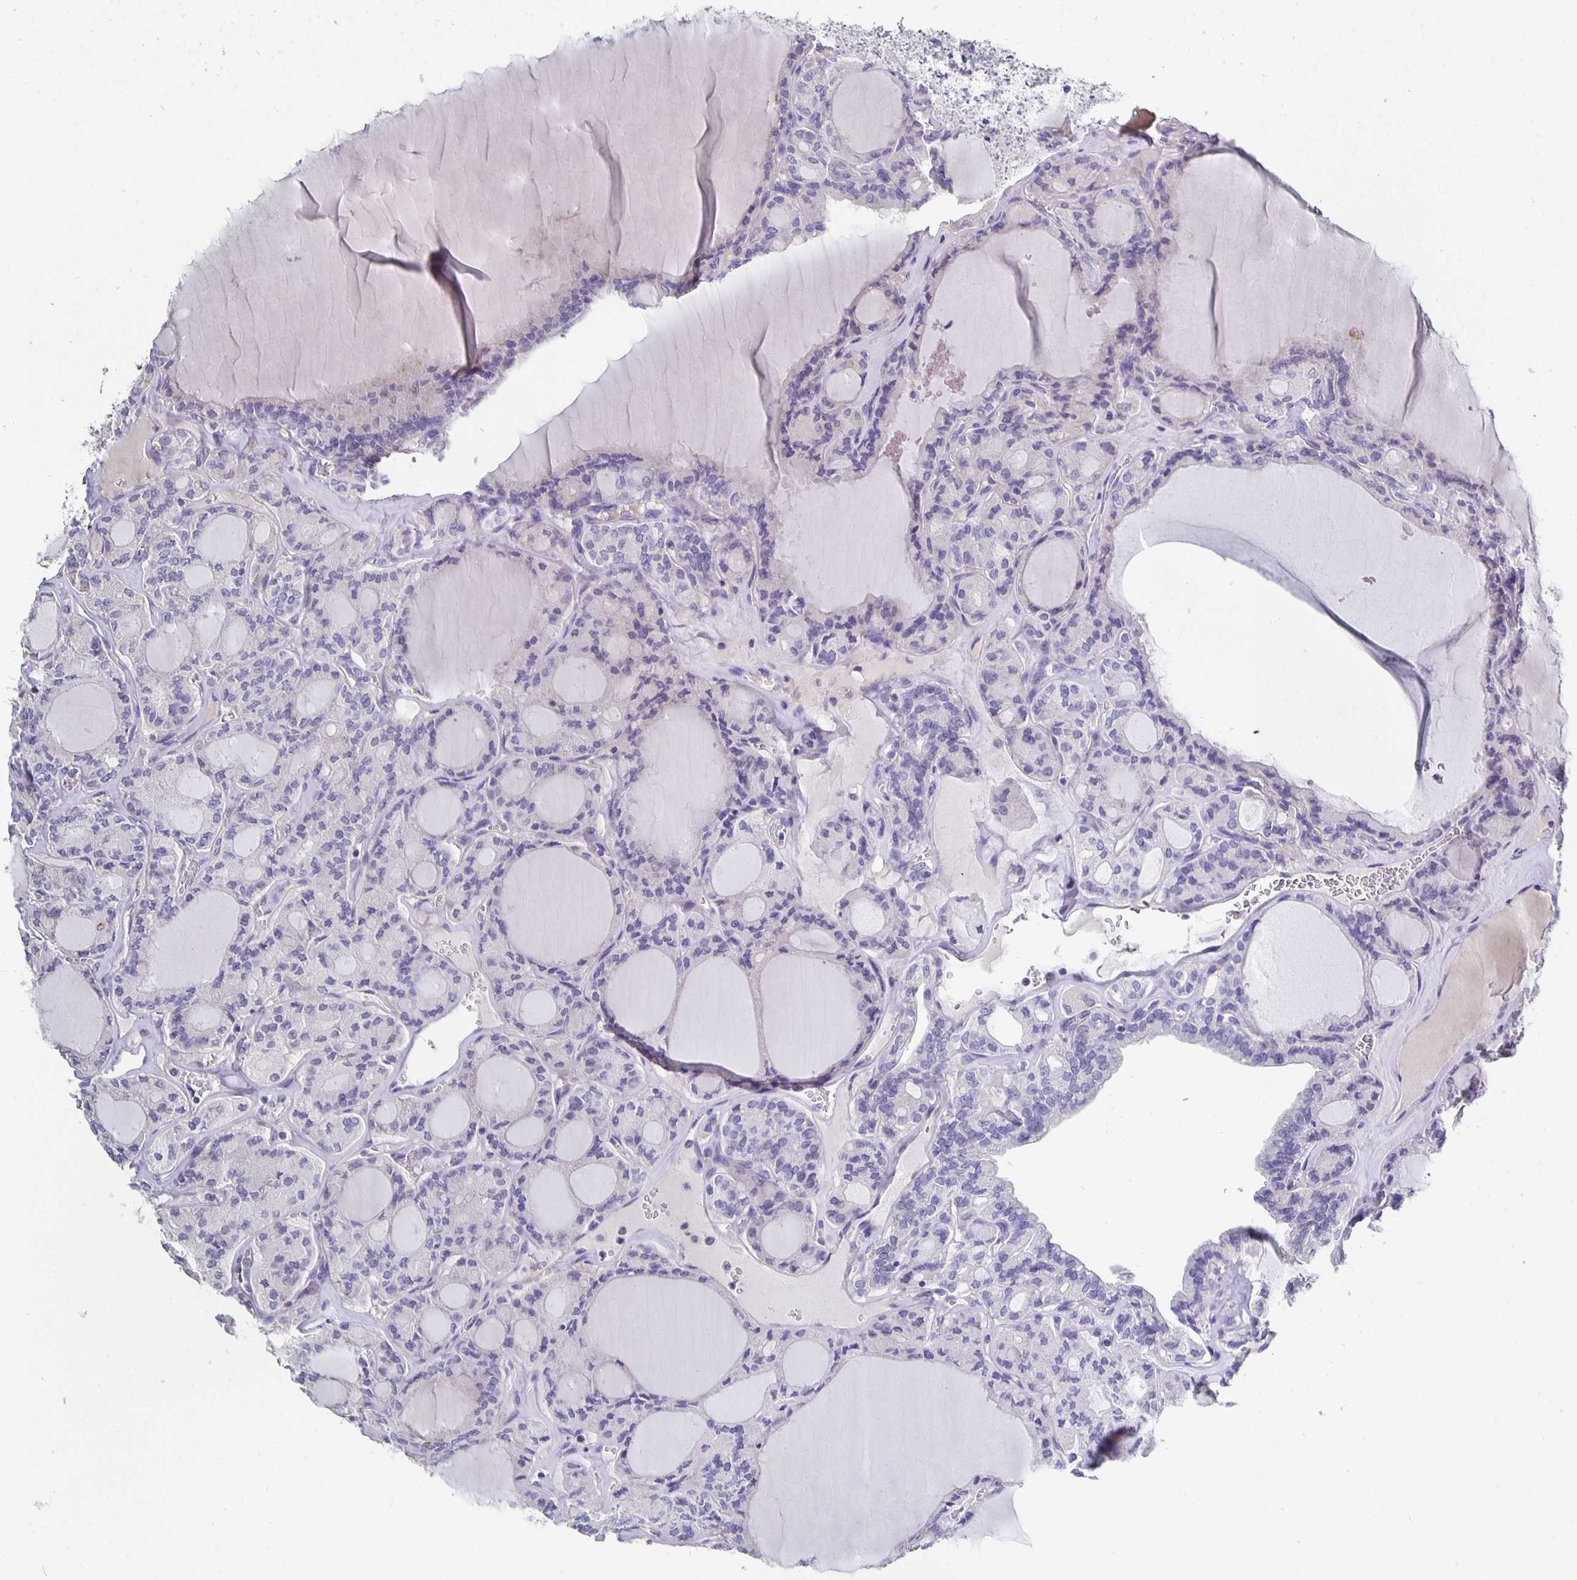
{"staining": {"intensity": "negative", "quantity": "none", "location": "none"}, "tissue": "thyroid cancer", "cell_type": "Tumor cells", "image_type": "cancer", "snomed": [{"axis": "morphology", "description": "Papillary adenocarcinoma, NOS"}, {"axis": "topography", "description": "Thyroid gland"}], "caption": "A photomicrograph of human thyroid cancer (papillary adenocarcinoma) is negative for staining in tumor cells. (DAB immunohistochemistry (IHC), high magnification).", "gene": "CFAP74", "patient": {"sex": "male", "age": 87}}